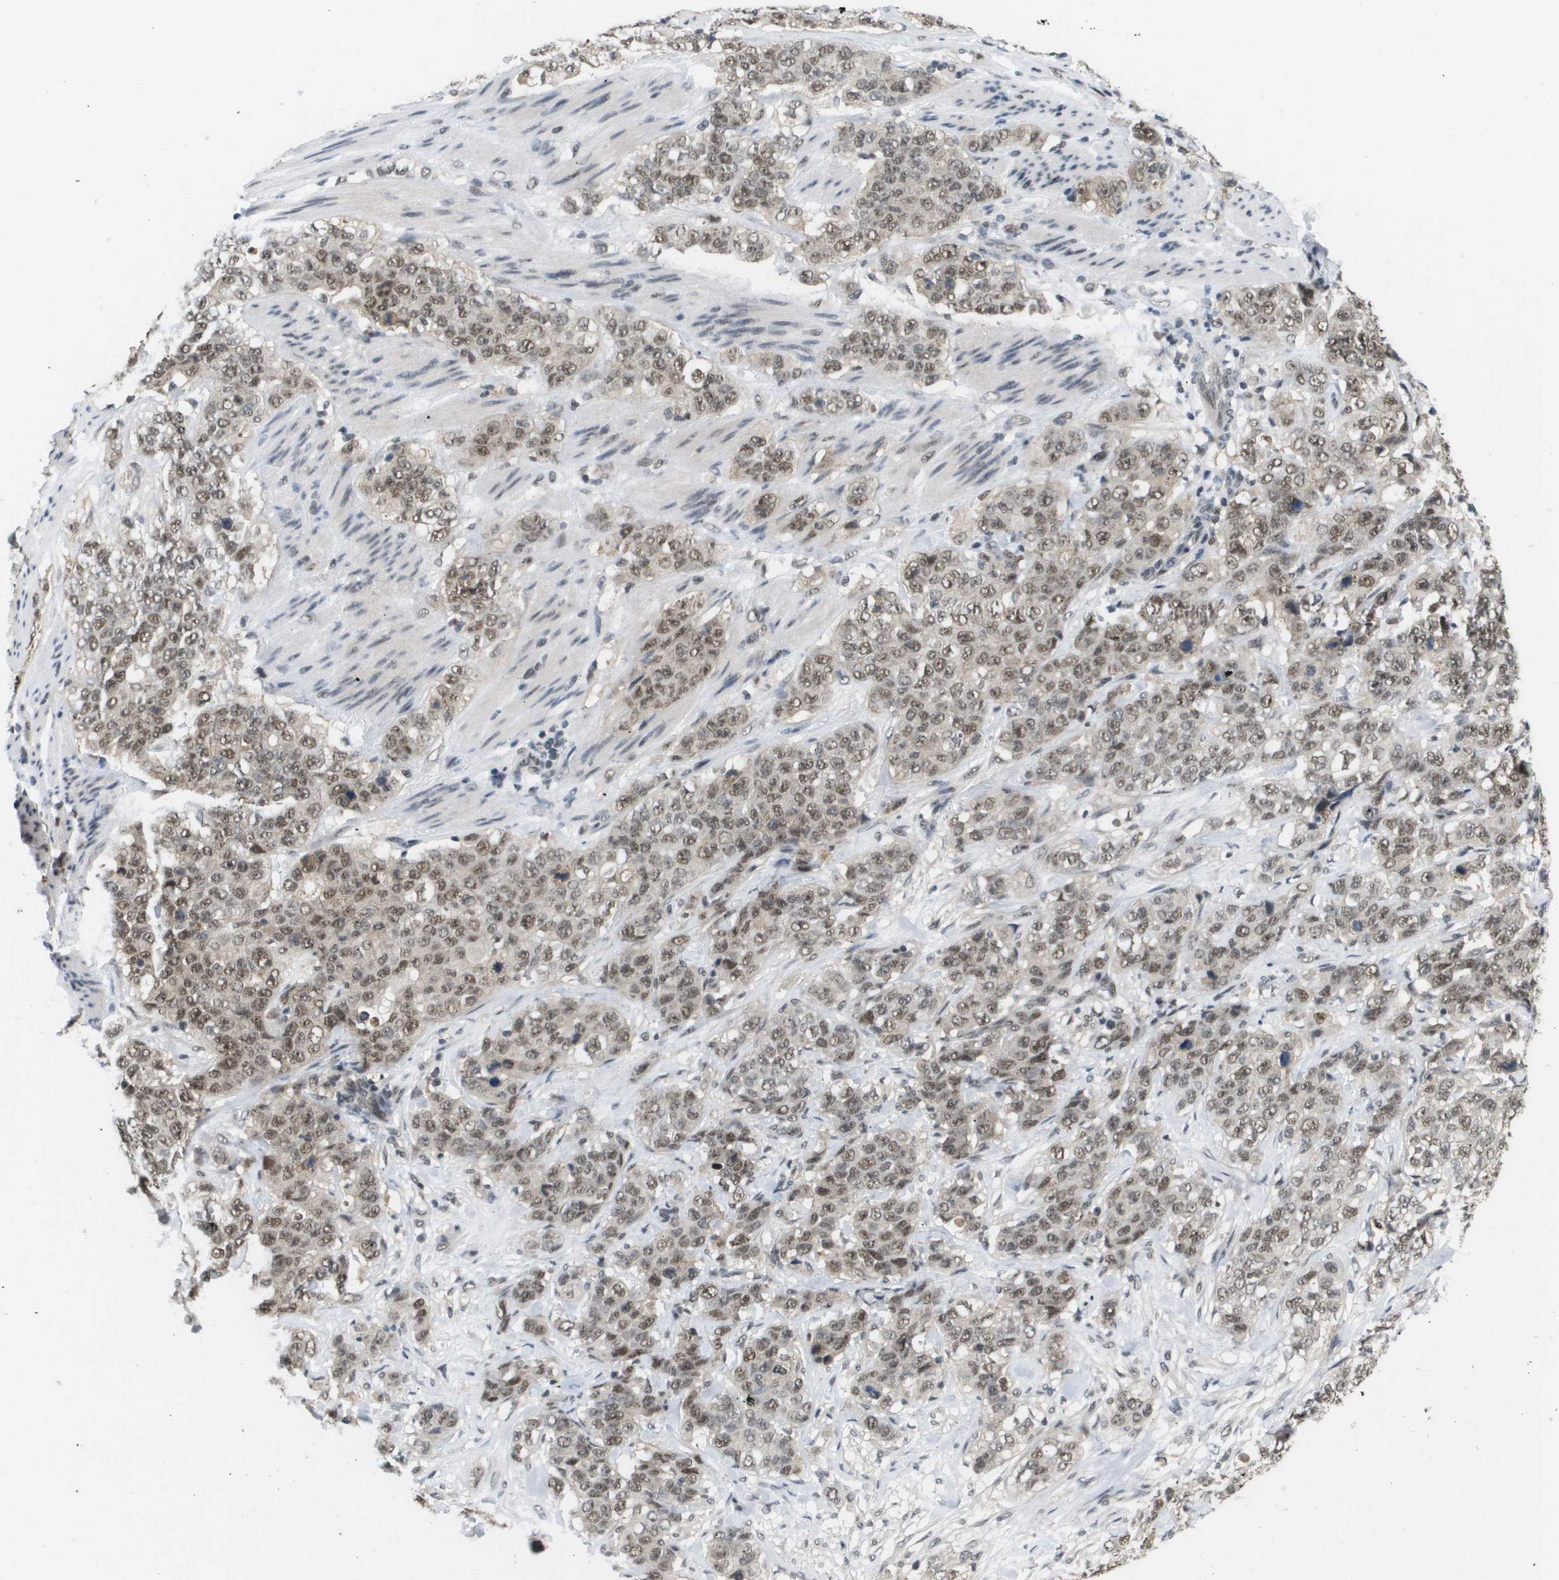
{"staining": {"intensity": "moderate", "quantity": ">75%", "location": "nuclear"}, "tissue": "stomach cancer", "cell_type": "Tumor cells", "image_type": "cancer", "snomed": [{"axis": "morphology", "description": "Adenocarcinoma, NOS"}, {"axis": "topography", "description": "Stomach"}], "caption": "The micrograph demonstrates immunohistochemical staining of stomach cancer (adenocarcinoma). There is moderate nuclear staining is seen in about >75% of tumor cells.", "gene": "ISY1", "patient": {"sex": "male", "age": 48}}